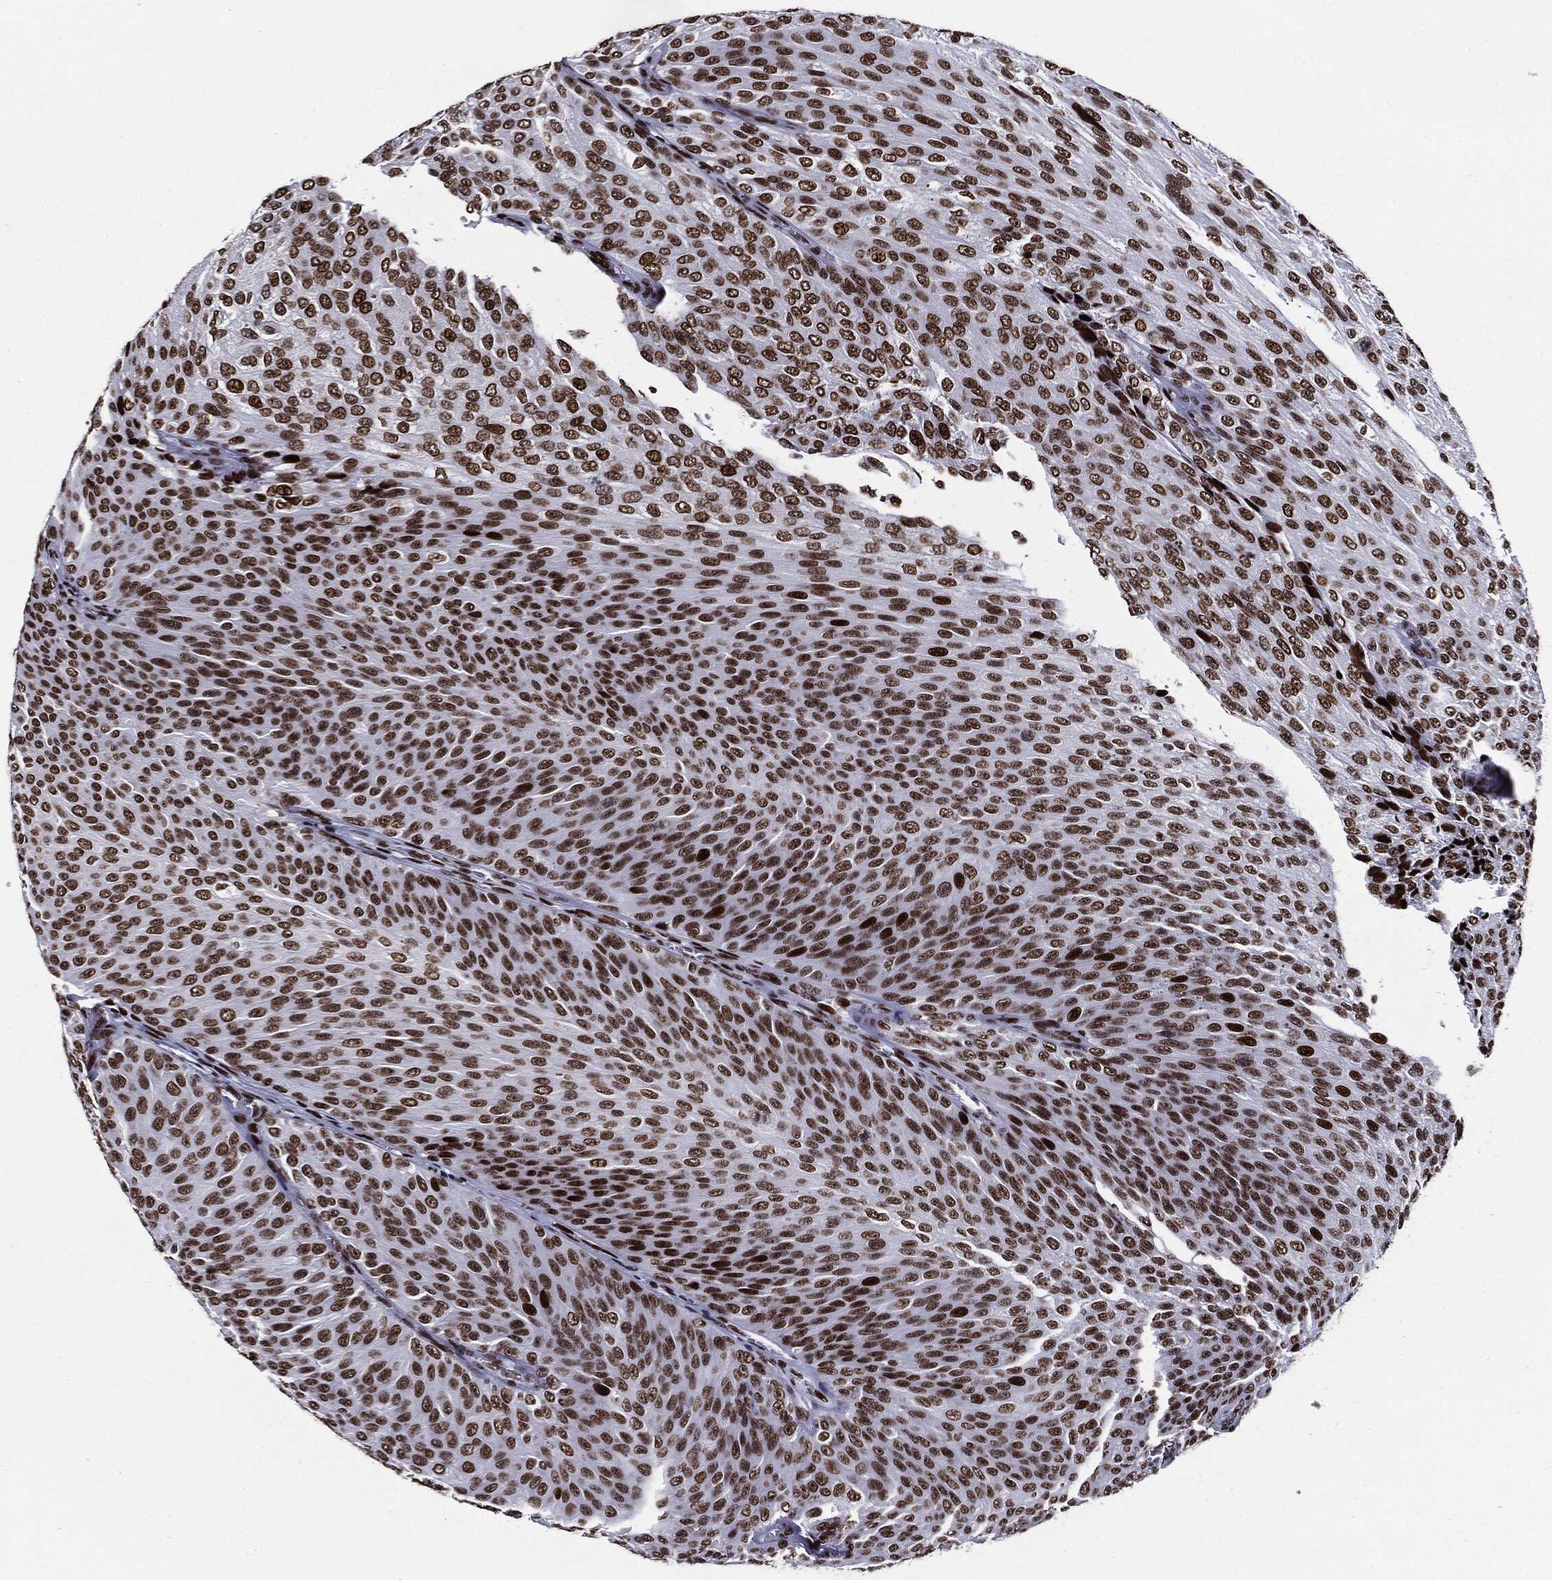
{"staining": {"intensity": "strong", "quantity": ">75%", "location": "nuclear"}, "tissue": "urothelial cancer", "cell_type": "Tumor cells", "image_type": "cancer", "snomed": [{"axis": "morphology", "description": "Urothelial carcinoma, Low grade"}, {"axis": "topography", "description": "Ureter, NOS"}, {"axis": "topography", "description": "Urinary bladder"}], "caption": "Protein expression analysis of low-grade urothelial carcinoma displays strong nuclear staining in about >75% of tumor cells.", "gene": "ZFP91", "patient": {"sex": "male", "age": 78}}